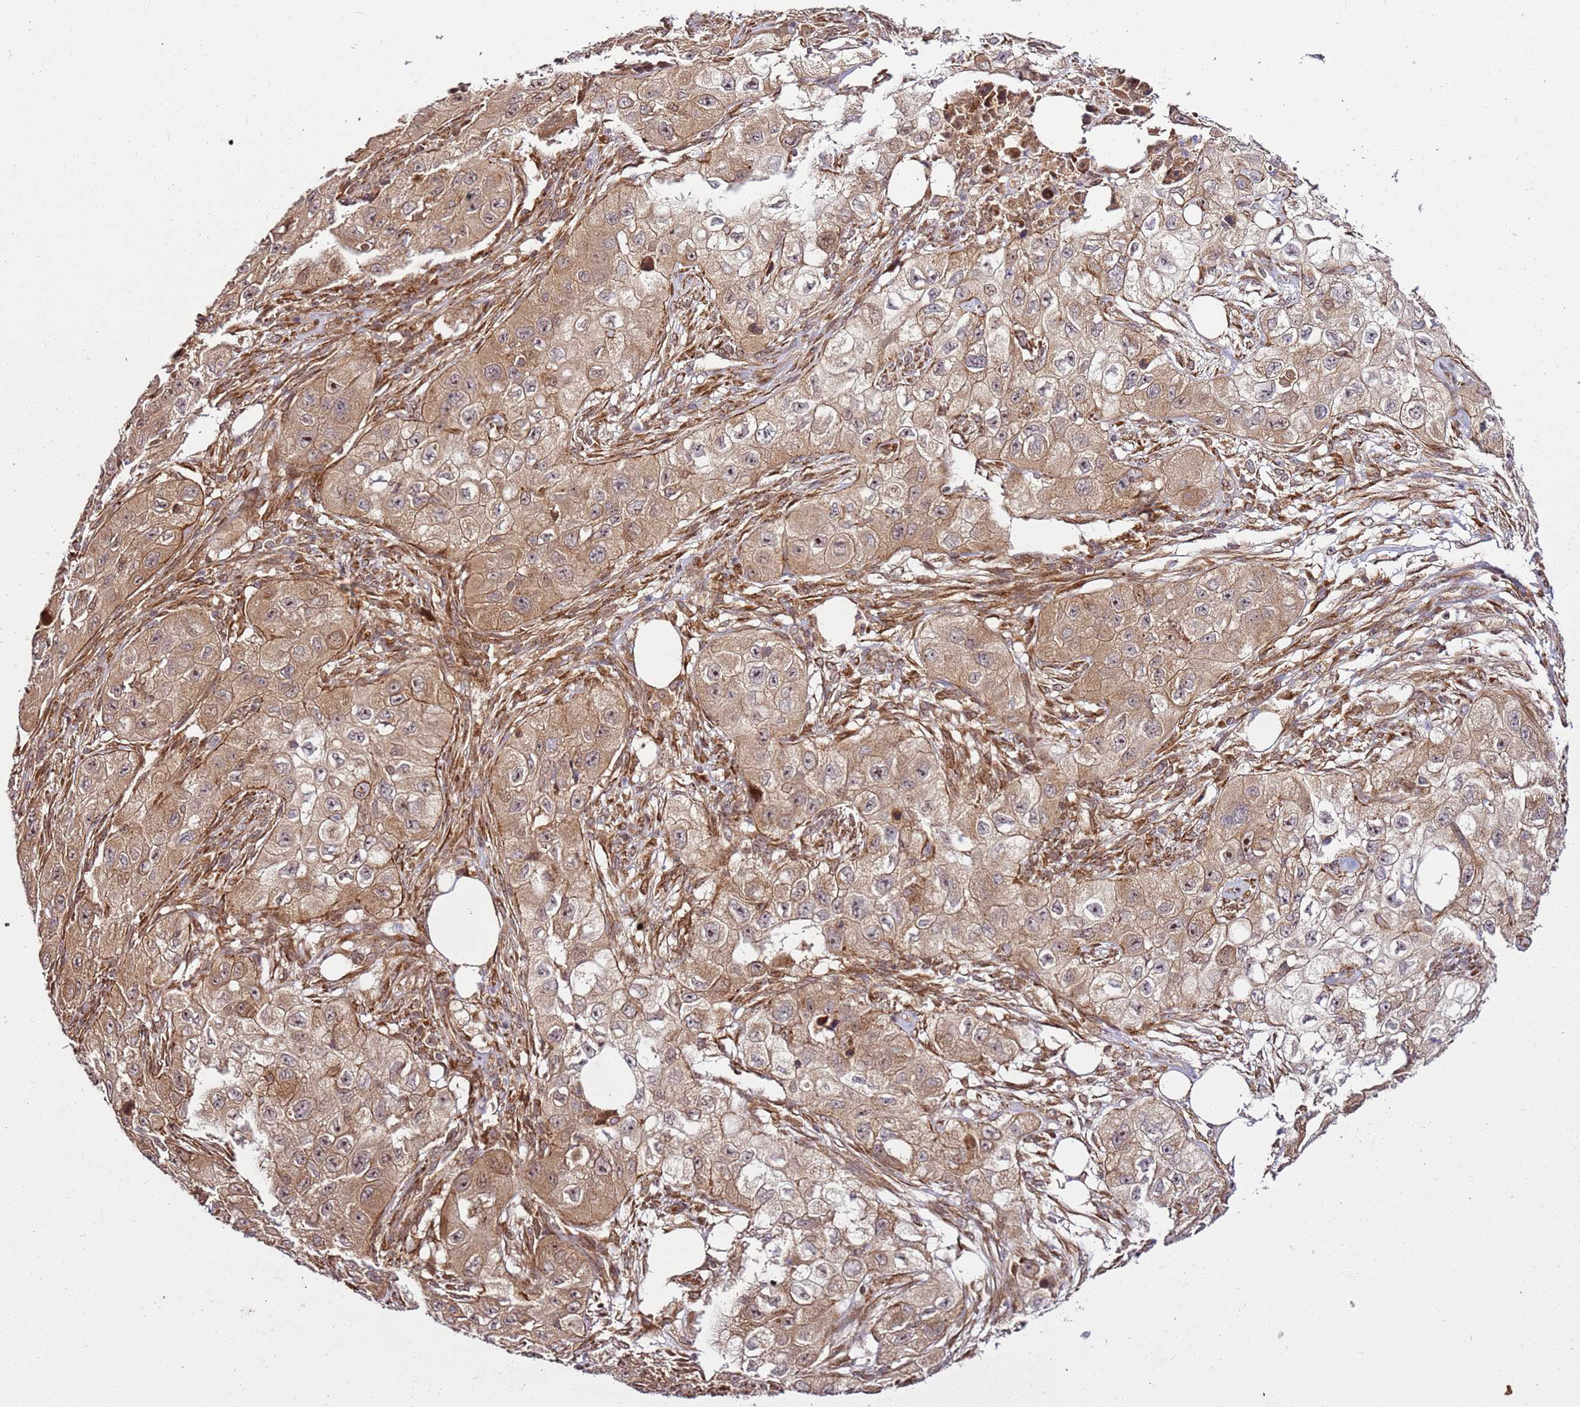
{"staining": {"intensity": "moderate", "quantity": ">75%", "location": "cytoplasmic/membranous,nuclear"}, "tissue": "skin cancer", "cell_type": "Tumor cells", "image_type": "cancer", "snomed": [{"axis": "morphology", "description": "Squamous cell carcinoma, NOS"}, {"axis": "topography", "description": "Skin"}, {"axis": "topography", "description": "Subcutis"}], "caption": "A photomicrograph of human skin squamous cell carcinoma stained for a protein reveals moderate cytoplasmic/membranous and nuclear brown staining in tumor cells.", "gene": "RASA3", "patient": {"sex": "male", "age": 73}}